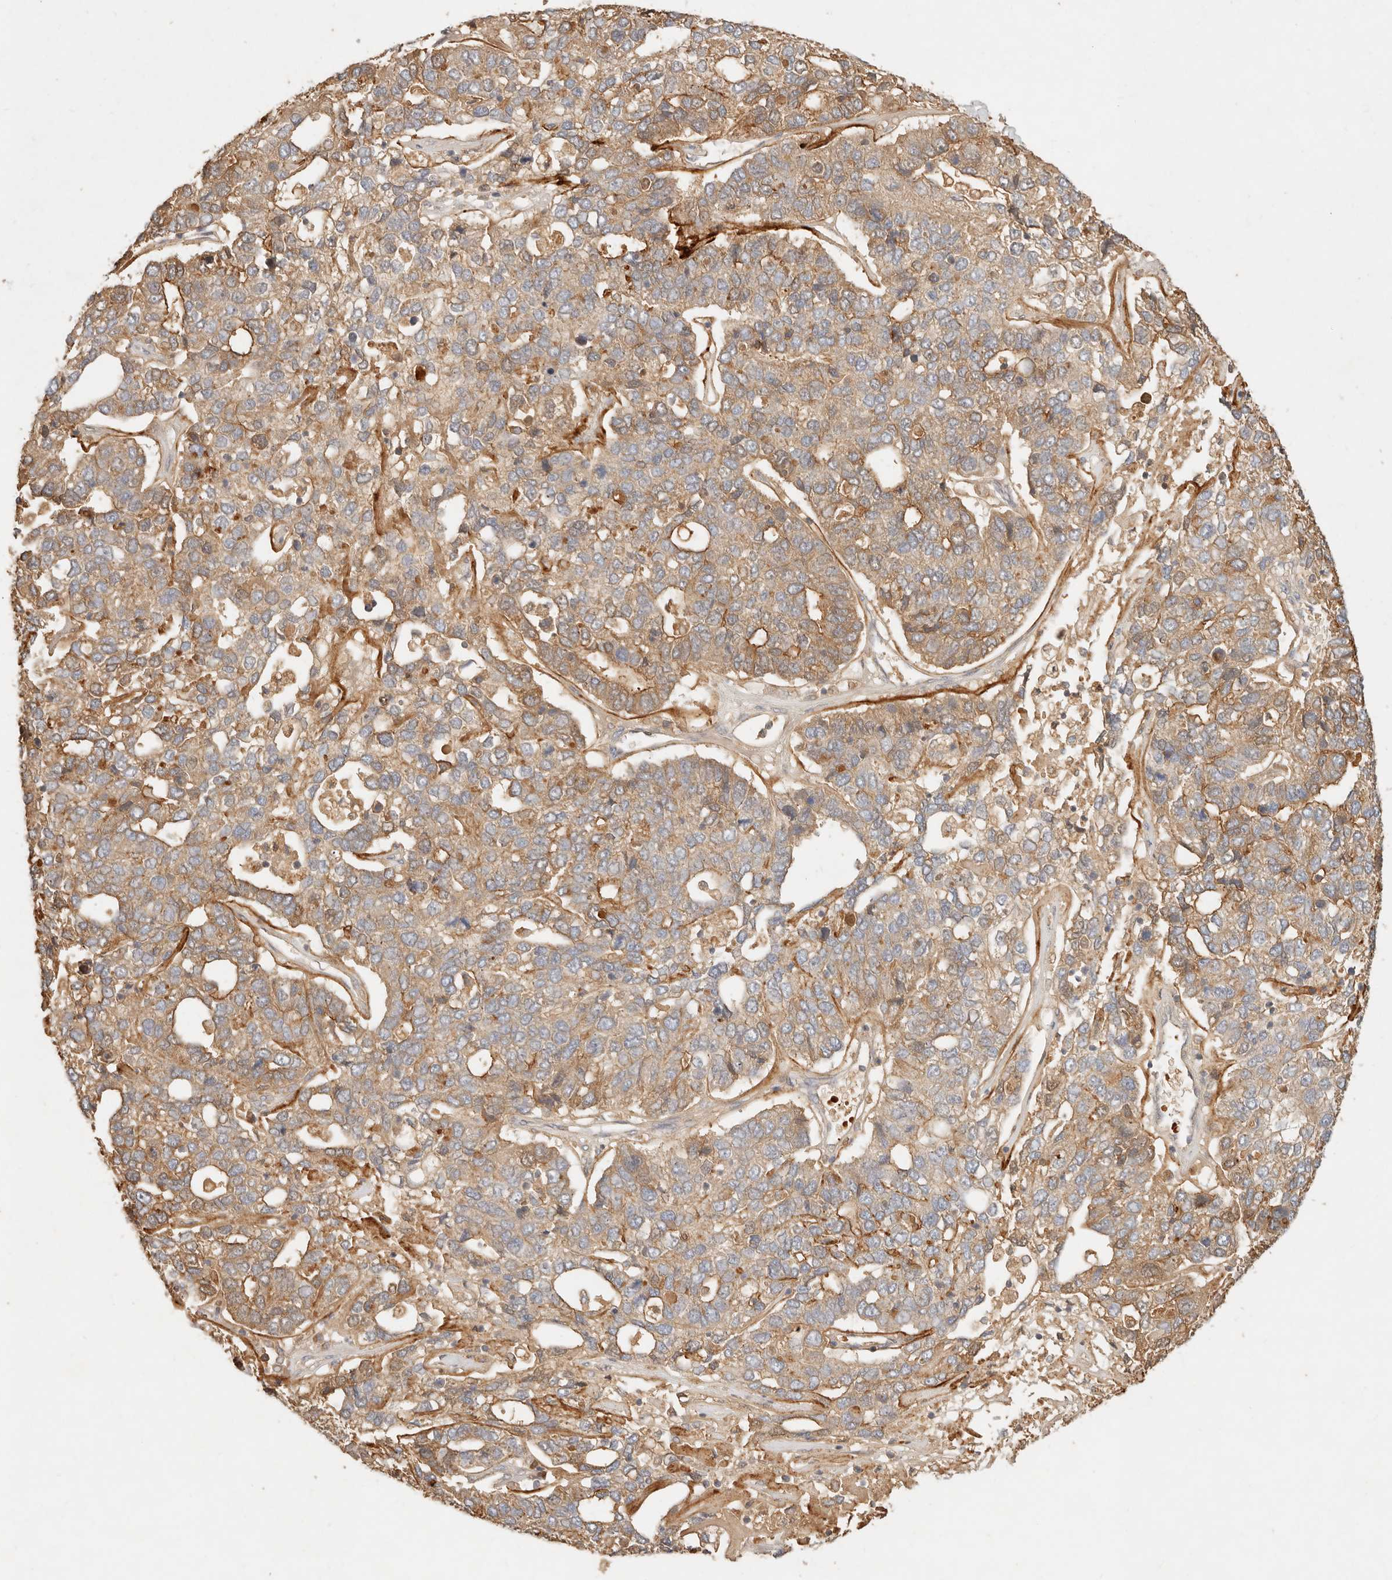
{"staining": {"intensity": "moderate", "quantity": ">75%", "location": "cytoplasmic/membranous"}, "tissue": "pancreatic cancer", "cell_type": "Tumor cells", "image_type": "cancer", "snomed": [{"axis": "morphology", "description": "Adenocarcinoma, NOS"}, {"axis": "topography", "description": "Pancreas"}], "caption": "Moderate cytoplasmic/membranous positivity is appreciated in about >75% of tumor cells in adenocarcinoma (pancreatic). (brown staining indicates protein expression, while blue staining denotes nuclei).", "gene": "FREM2", "patient": {"sex": "female", "age": 61}}